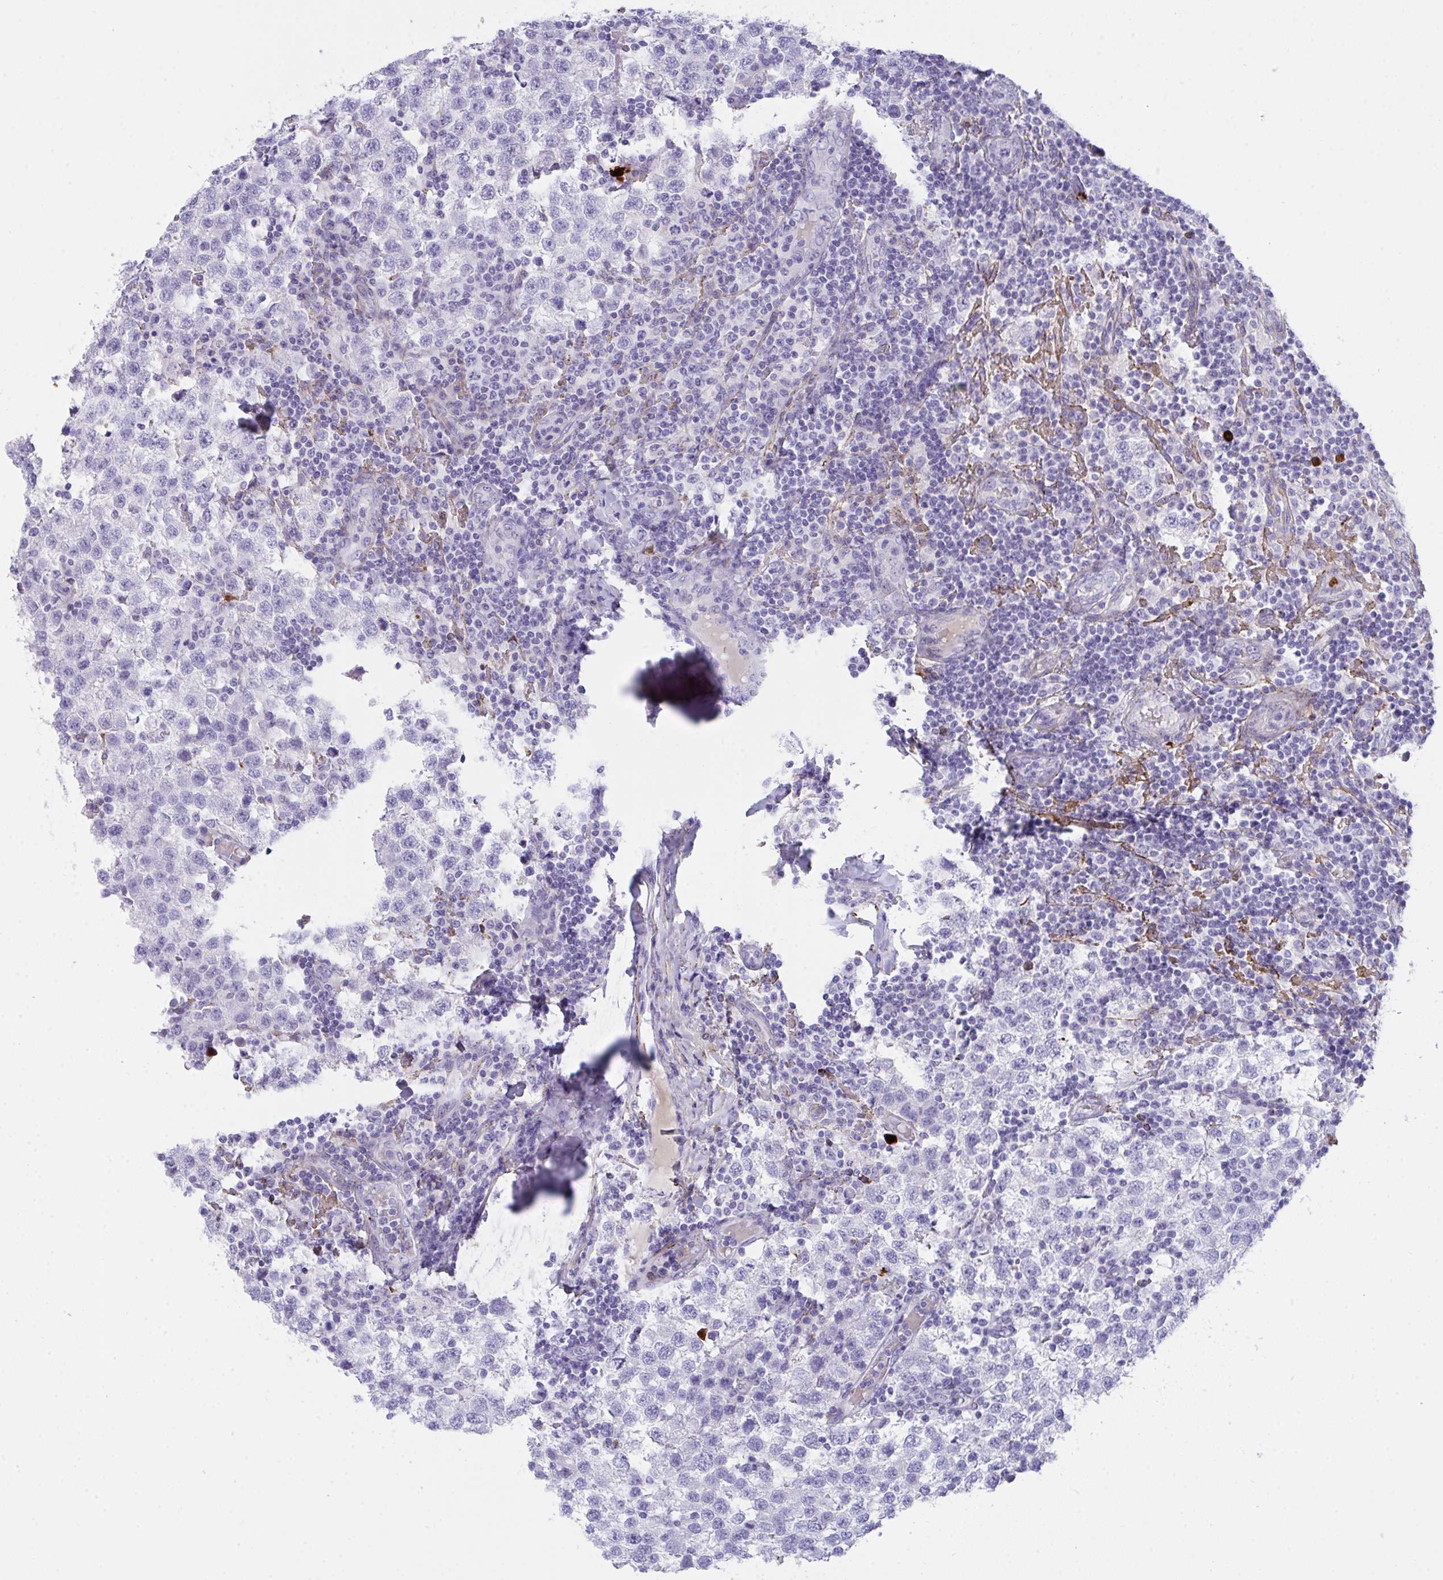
{"staining": {"intensity": "negative", "quantity": "none", "location": "none"}, "tissue": "testis cancer", "cell_type": "Tumor cells", "image_type": "cancer", "snomed": [{"axis": "morphology", "description": "Seminoma, NOS"}, {"axis": "topography", "description": "Testis"}], "caption": "This is an immunohistochemistry image of seminoma (testis). There is no positivity in tumor cells.", "gene": "KMT2E", "patient": {"sex": "male", "age": 34}}